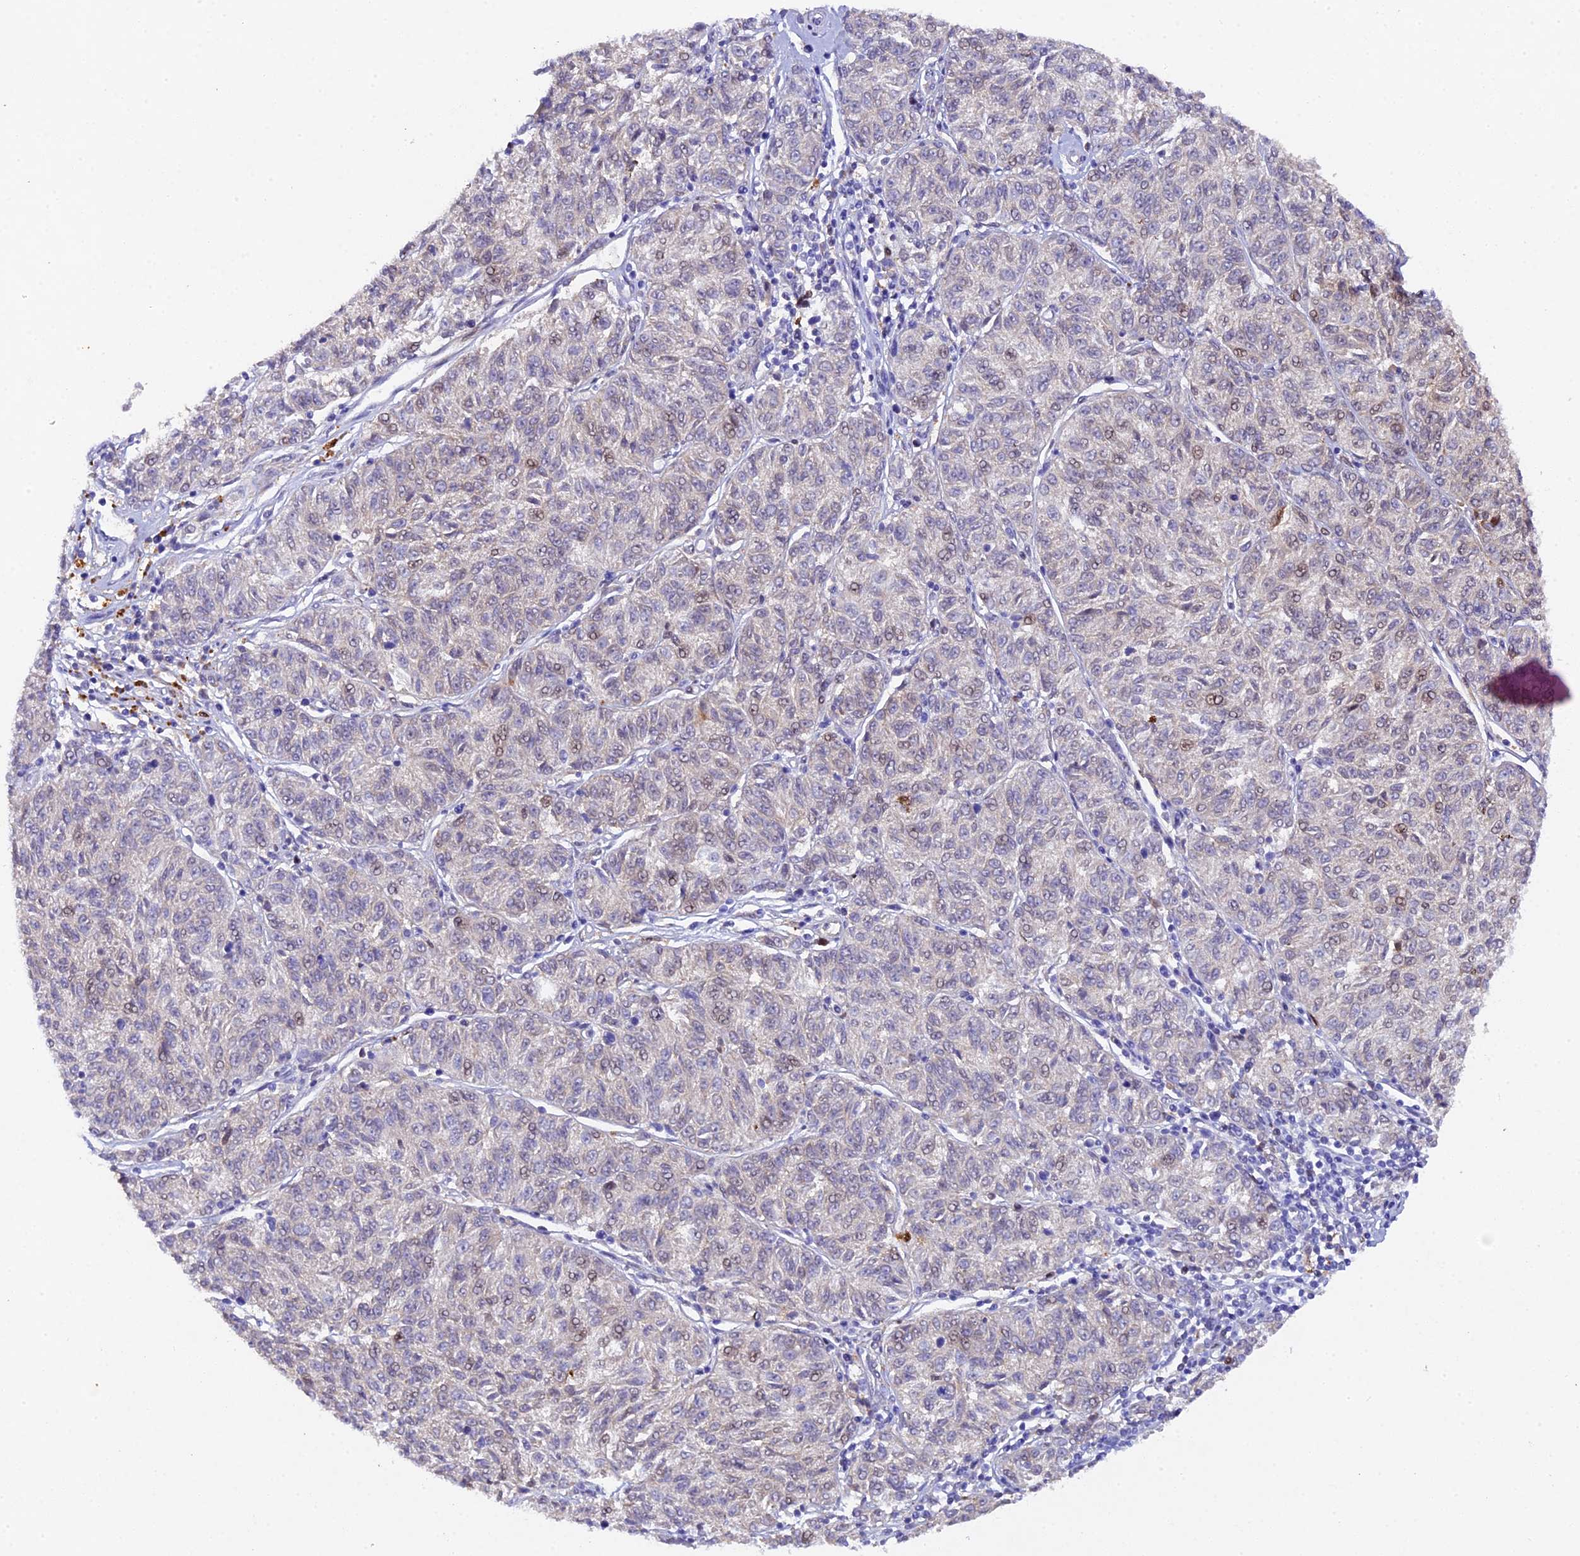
{"staining": {"intensity": "weak", "quantity": "<25%", "location": "nuclear"}, "tissue": "melanoma", "cell_type": "Tumor cells", "image_type": "cancer", "snomed": [{"axis": "morphology", "description": "Malignant melanoma, NOS"}, {"axis": "topography", "description": "Skin"}], "caption": "Tumor cells show no significant protein staining in melanoma. The staining is performed using DAB brown chromogen with nuclei counter-stained in using hematoxylin.", "gene": "TGDS", "patient": {"sex": "female", "age": 72}}